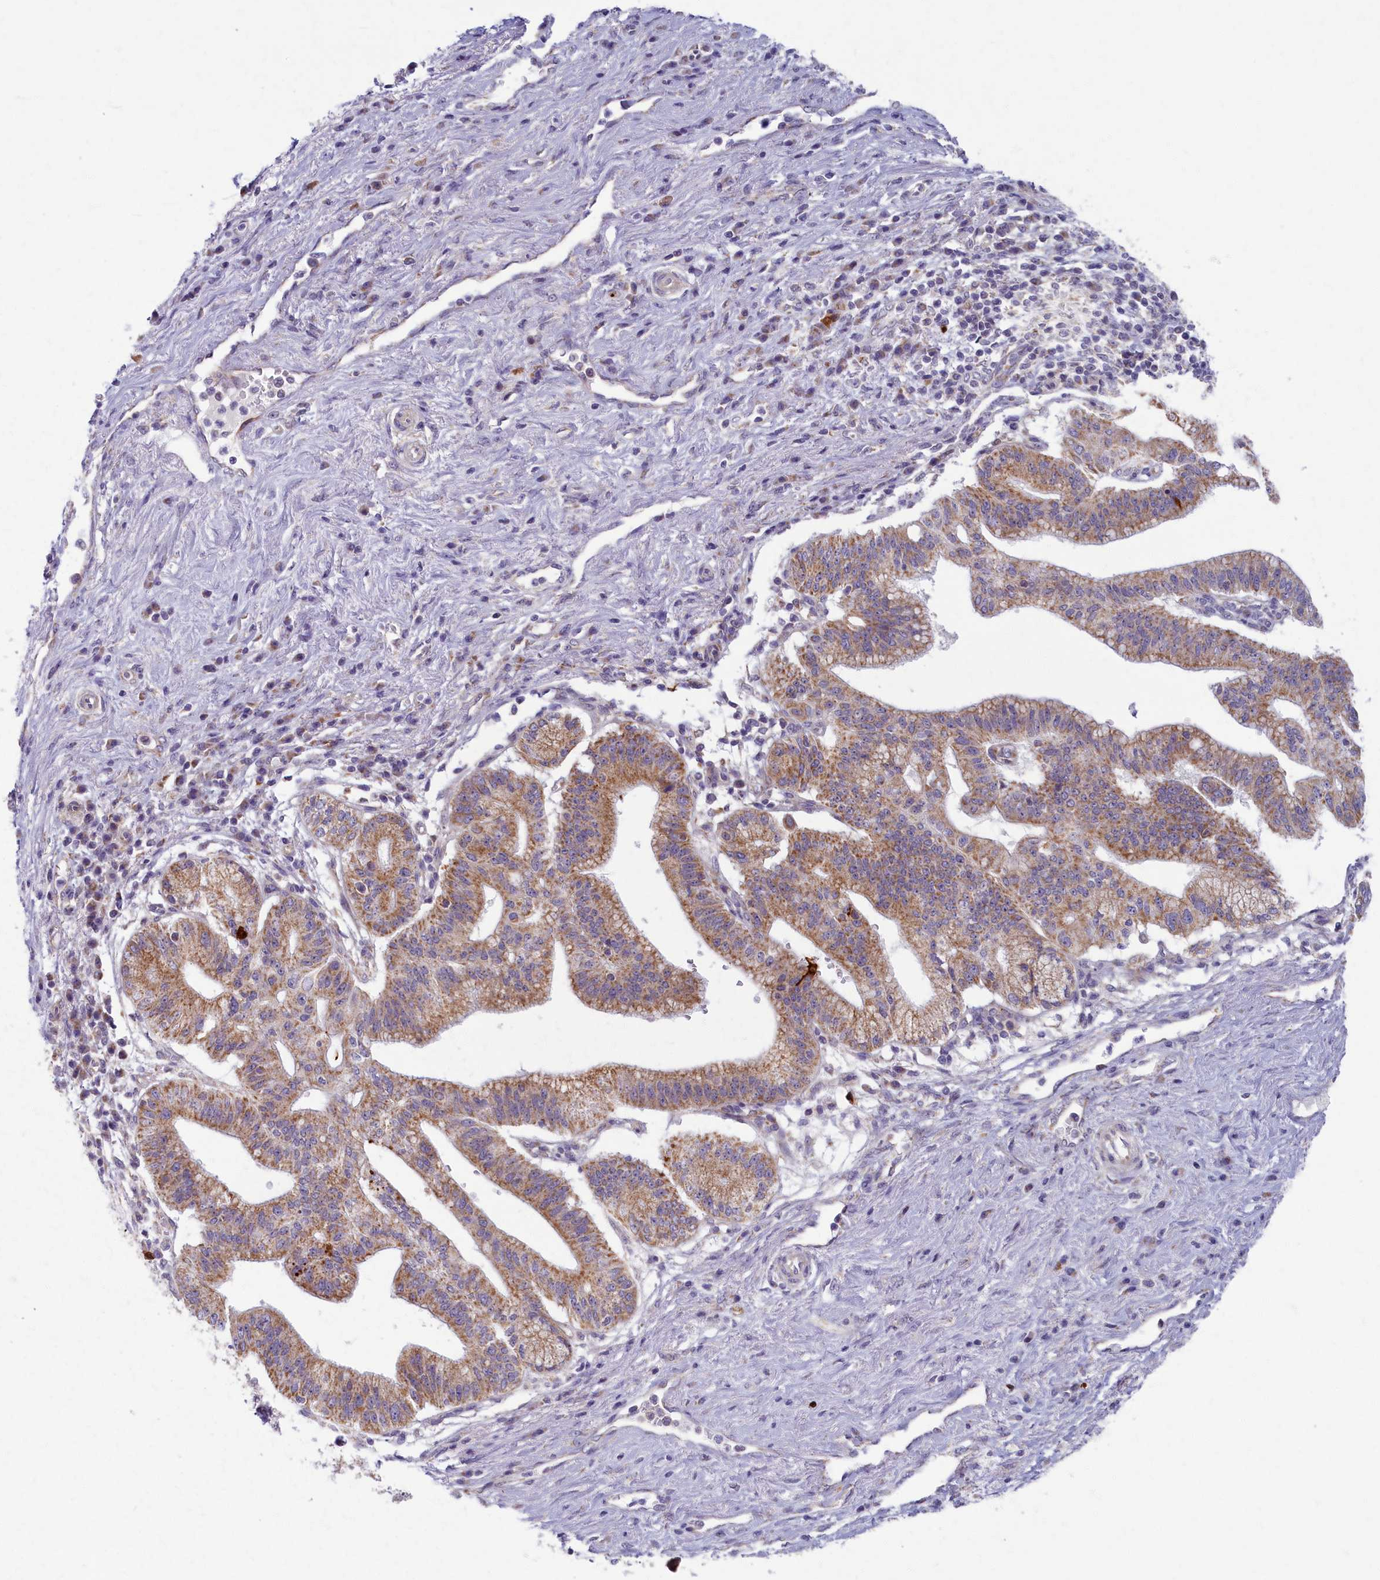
{"staining": {"intensity": "moderate", "quantity": "25%-75%", "location": "cytoplasmic/membranous"}, "tissue": "pancreatic cancer", "cell_type": "Tumor cells", "image_type": "cancer", "snomed": [{"axis": "morphology", "description": "Adenocarcinoma, NOS"}, {"axis": "topography", "description": "Pancreas"}], "caption": "An immunohistochemistry (IHC) image of neoplastic tissue is shown. Protein staining in brown shows moderate cytoplasmic/membranous positivity in pancreatic cancer (adenocarcinoma) within tumor cells.", "gene": "MRPS25", "patient": {"sex": "male", "age": 68}}